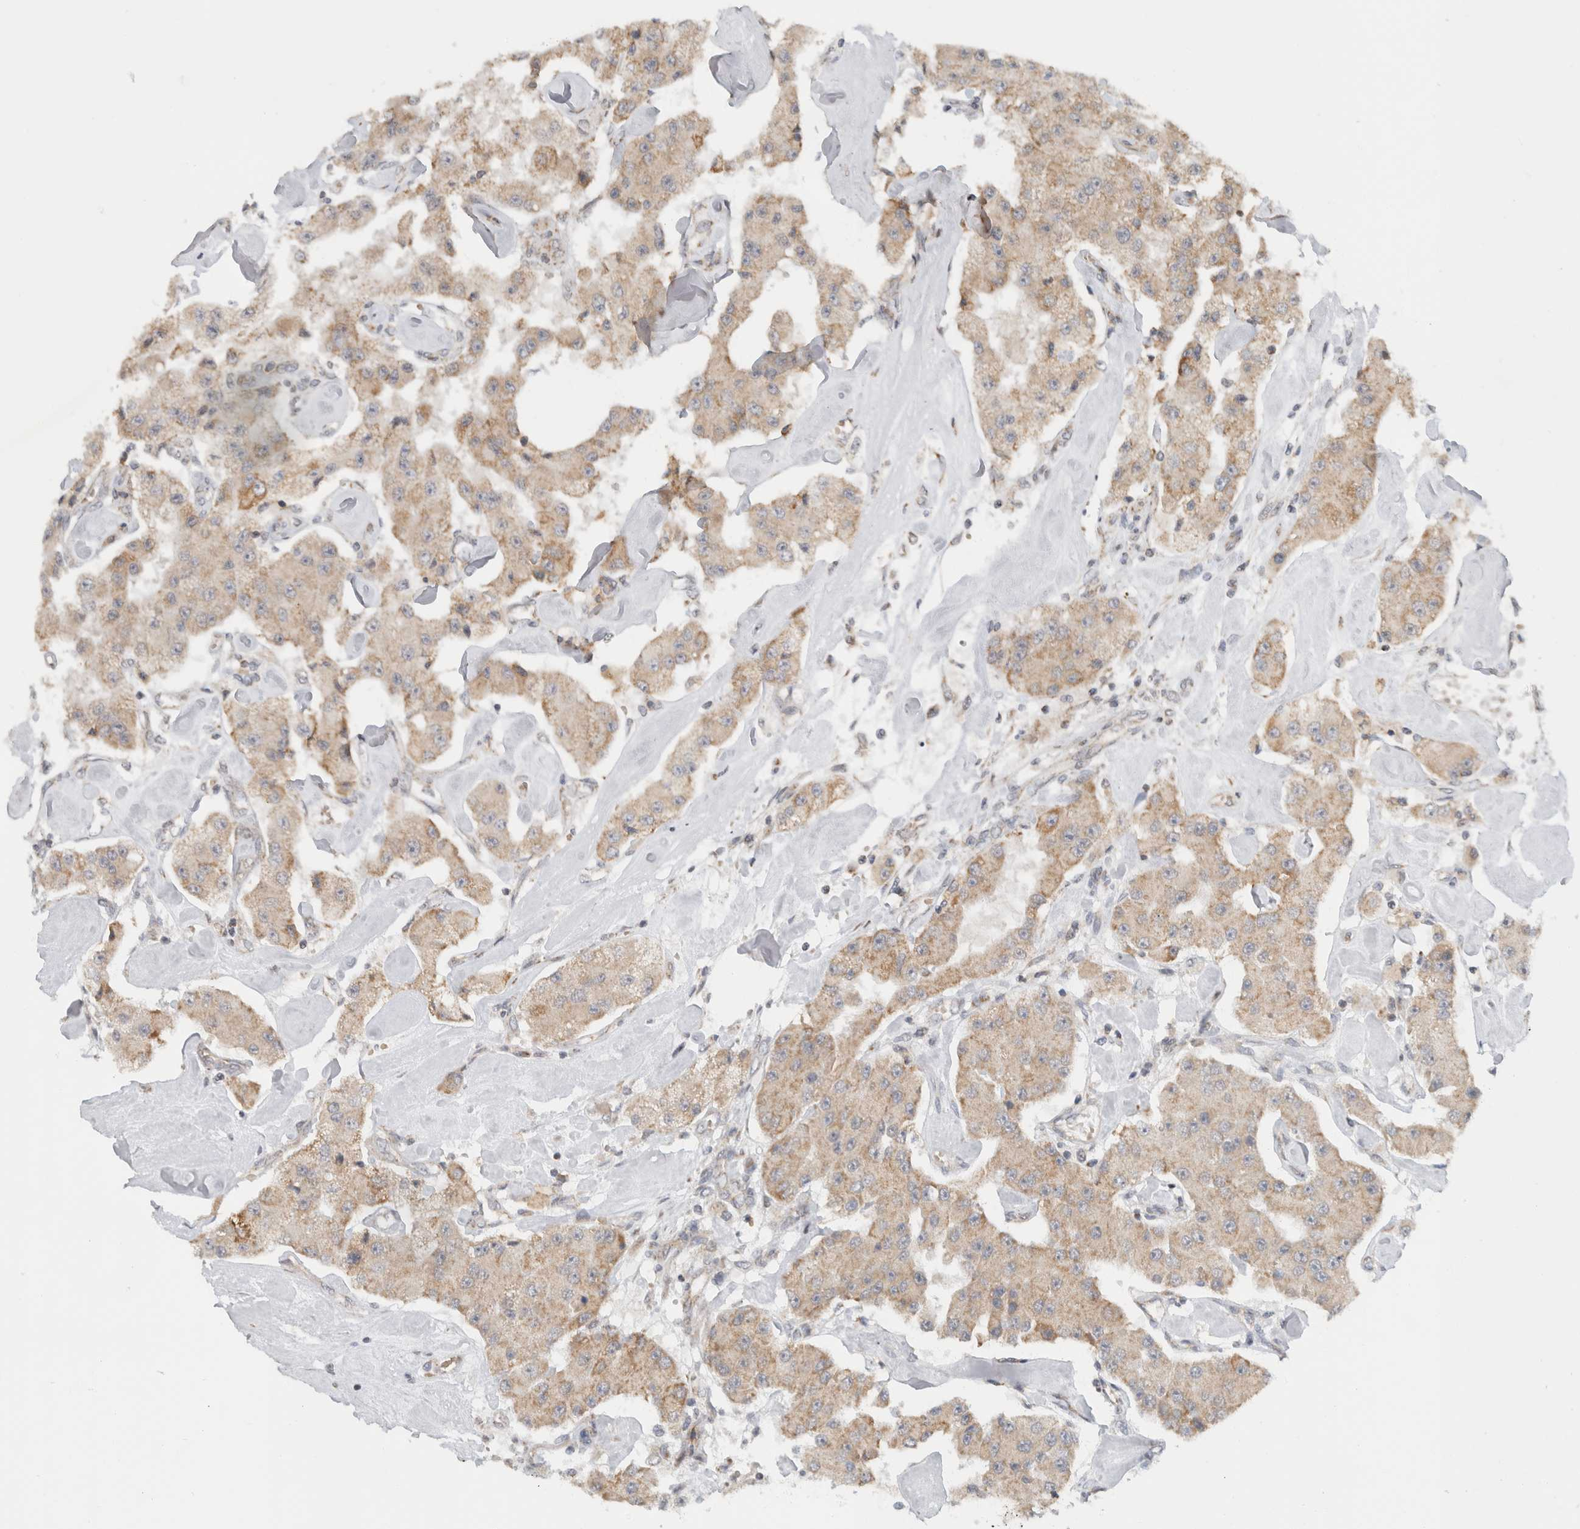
{"staining": {"intensity": "moderate", "quantity": "25%-75%", "location": "cytoplasmic/membranous"}, "tissue": "carcinoid", "cell_type": "Tumor cells", "image_type": "cancer", "snomed": [{"axis": "morphology", "description": "Carcinoid, malignant, NOS"}, {"axis": "topography", "description": "Pancreas"}], "caption": "Malignant carcinoid stained with a protein marker demonstrates moderate staining in tumor cells.", "gene": "CMC2", "patient": {"sex": "male", "age": 41}}